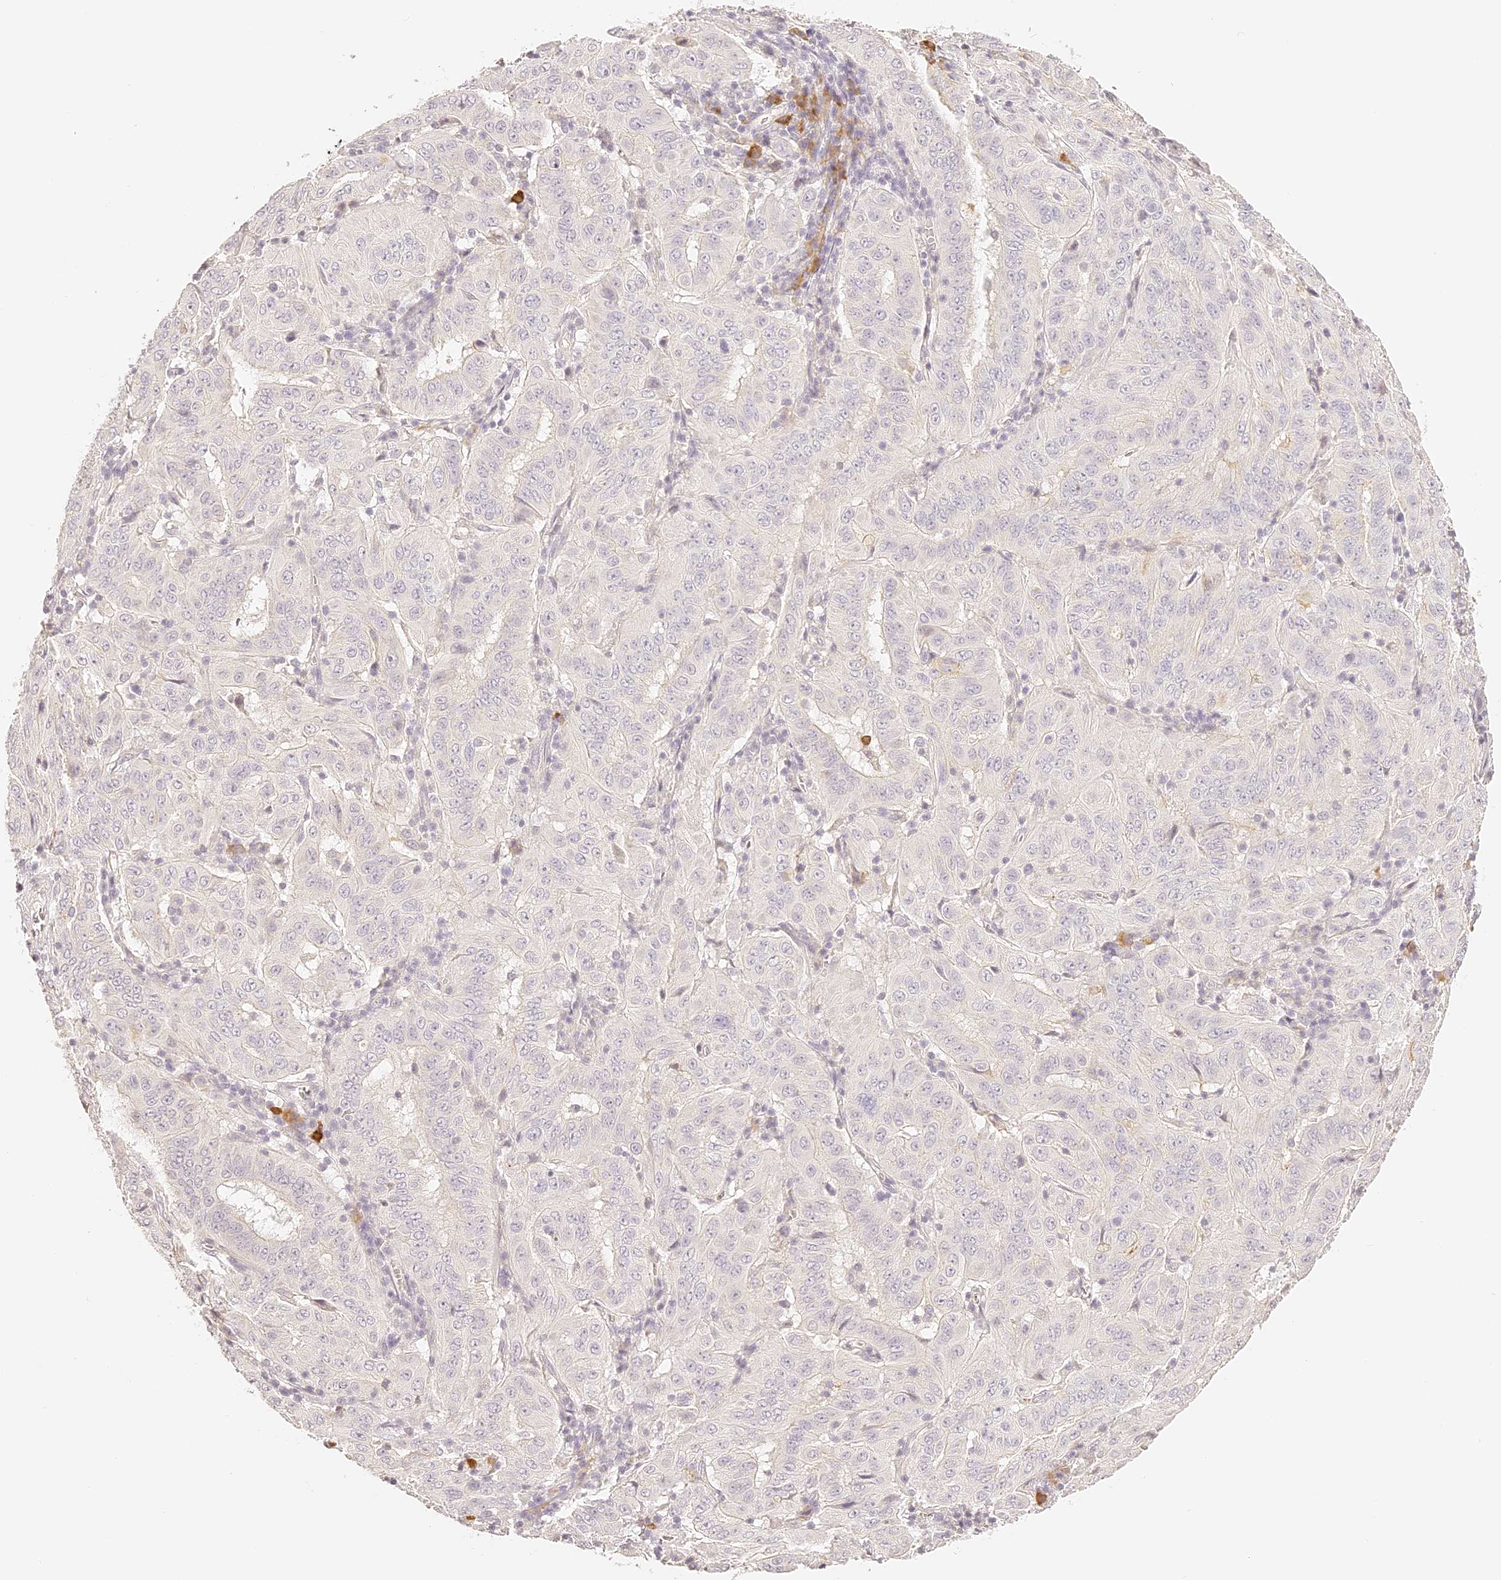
{"staining": {"intensity": "negative", "quantity": "none", "location": "none"}, "tissue": "pancreatic cancer", "cell_type": "Tumor cells", "image_type": "cancer", "snomed": [{"axis": "morphology", "description": "Adenocarcinoma, NOS"}, {"axis": "topography", "description": "Pancreas"}], "caption": "Protein analysis of pancreatic adenocarcinoma demonstrates no significant expression in tumor cells.", "gene": "TRIM45", "patient": {"sex": "male", "age": 63}}